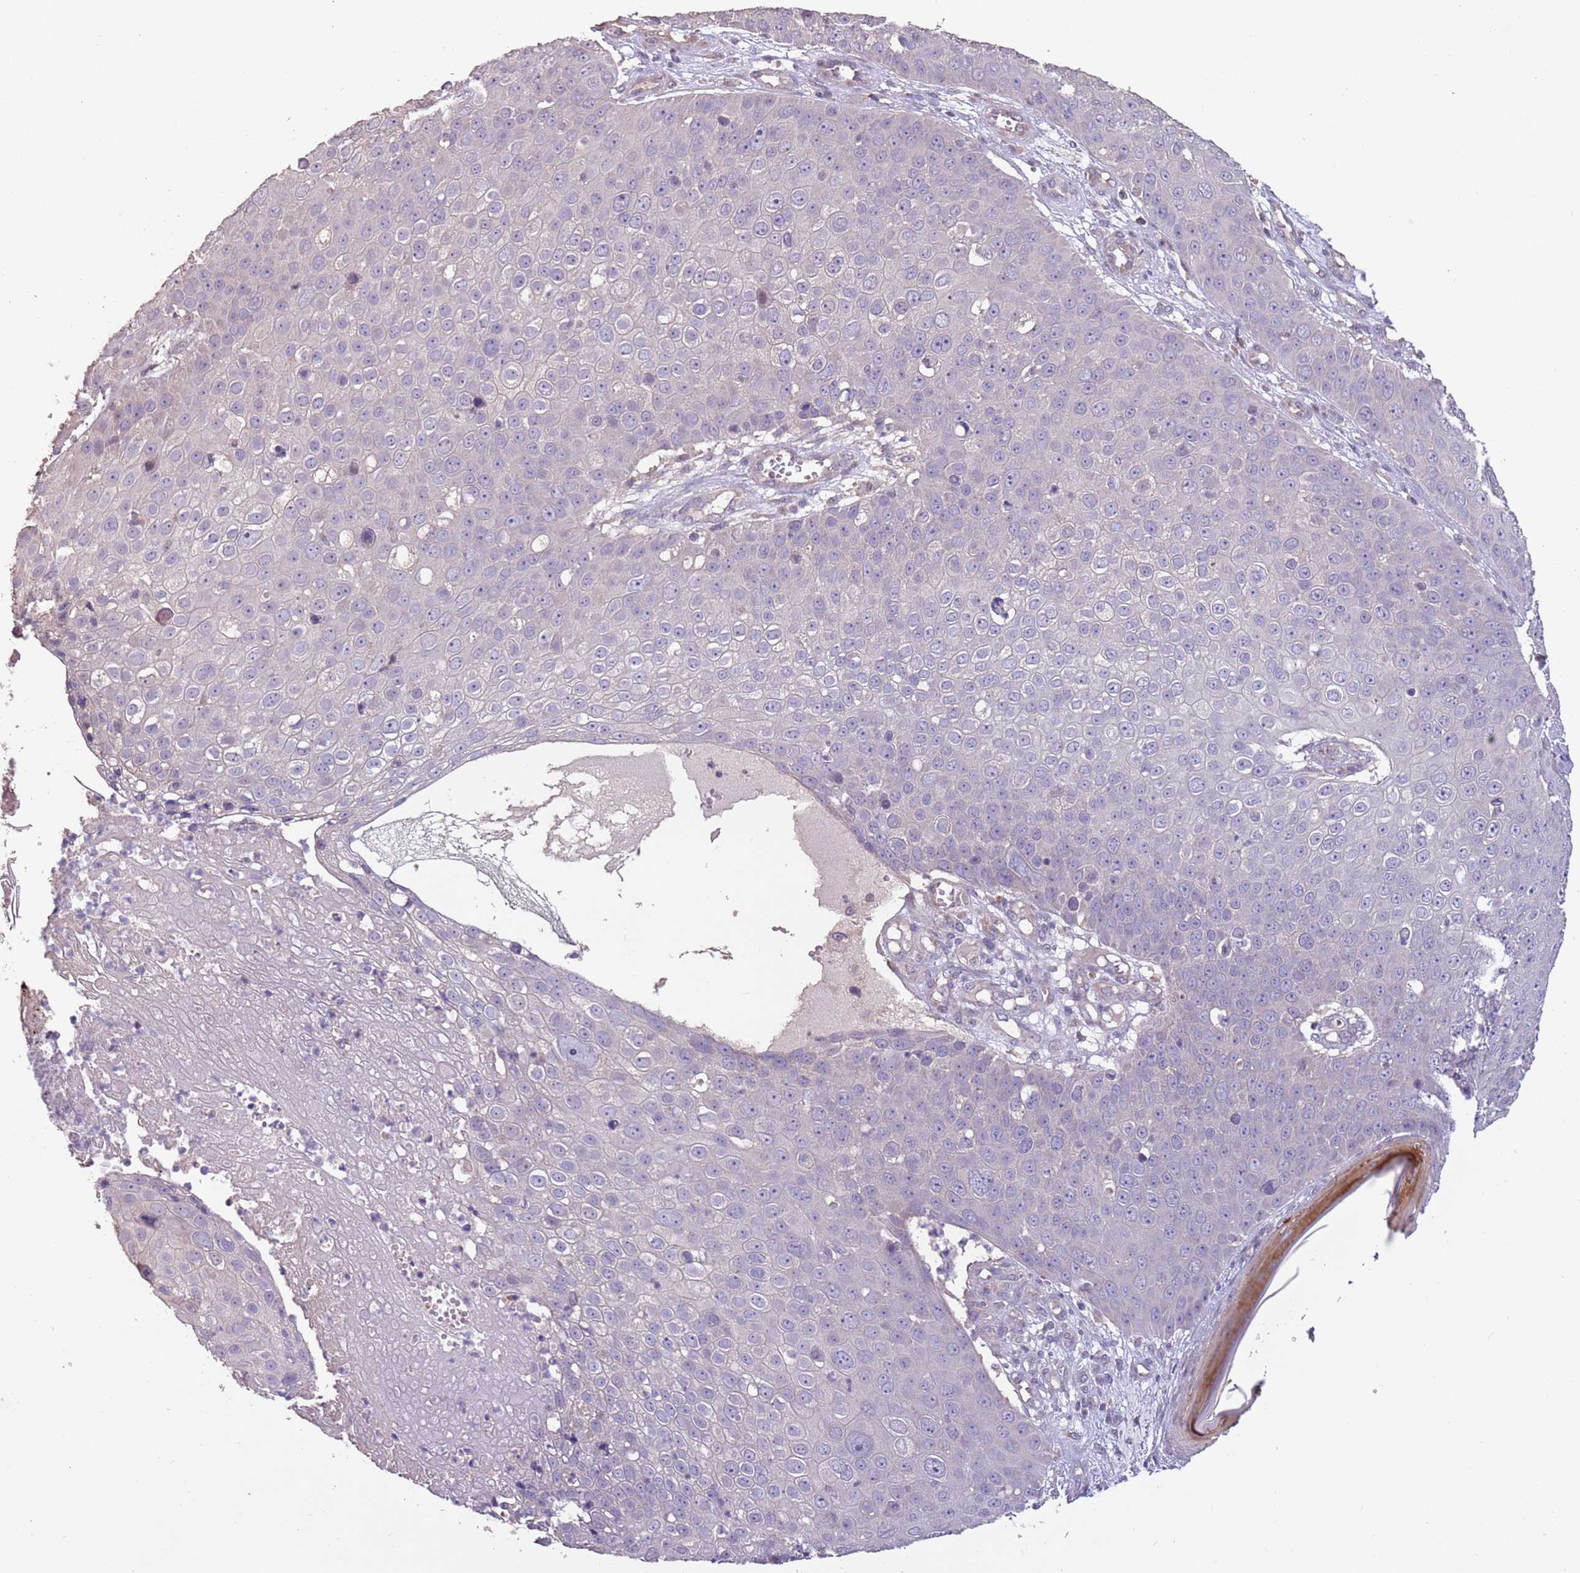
{"staining": {"intensity": "negative", "quantity": "none", "location": "none"}, "tissue": "skin cancer", "cell_type": "Tumor cells", "image_type": "cancer", "snomed": [{"axis": "morphology", "description": "Squamous cell carcinoma, NOS"}, {"axis": "topography", "description": "Skin"}], "caption": "Protein analysis of skin cancer (squamous cell carcinoma) reveals no significant positivity in tumor cells.", "gene": "MBD3L1", "patient": {"sex": "male", "age": 71}}